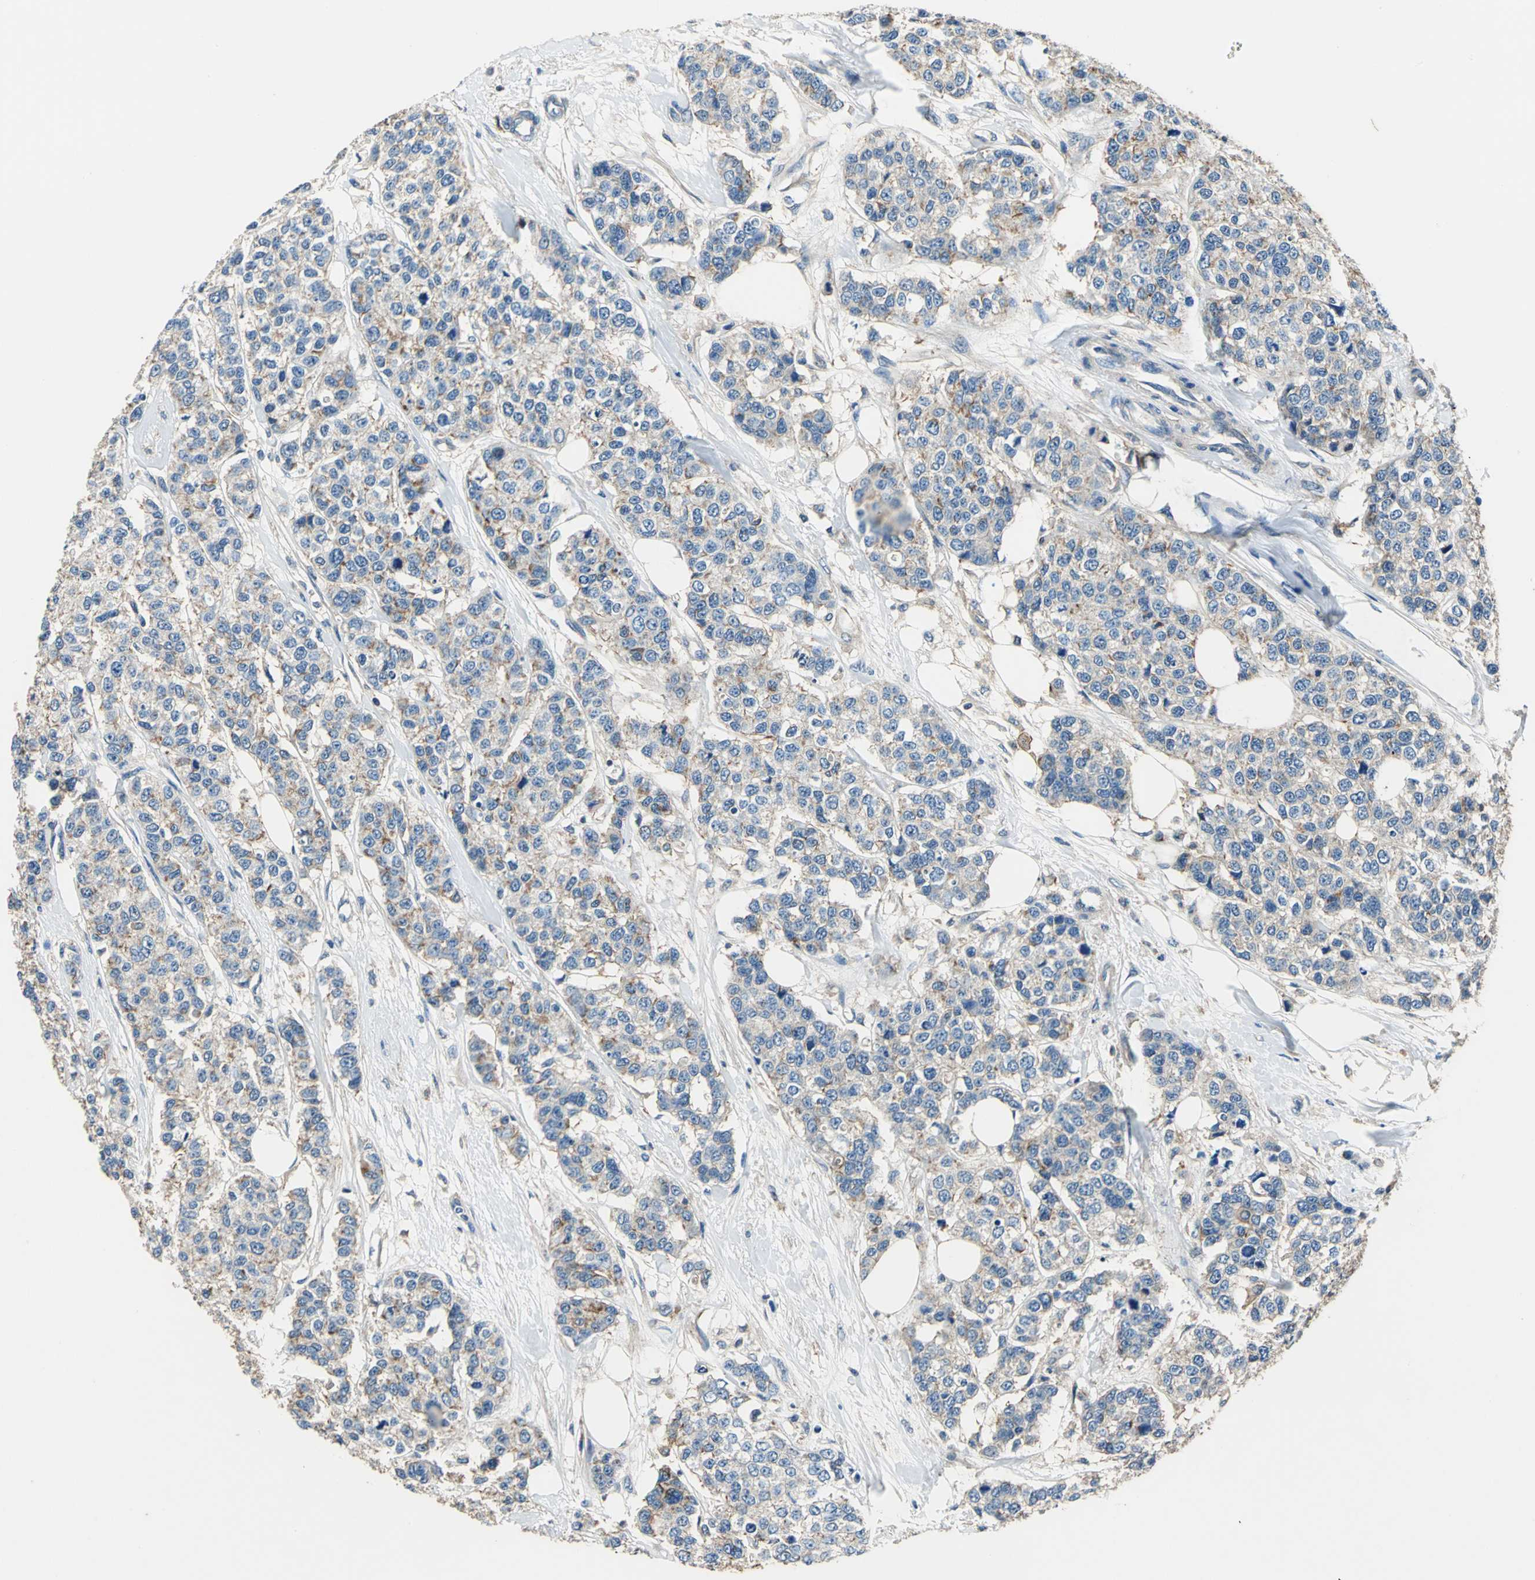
{"staining": {"intensity": "moderate", "quantity": "<25%", "location": "cytoplasmic/membranous"}, "tissue": "breast cancer", "cell_type": "Tumor cells", "image_type": "cancer", "snomed": [{"axis": "morphology", "description": "Duct carcinoma"}, {"axis": "topography", "description": "Breast"}], "caption": "Immunohistochemistry (IHC) of breast cancer (infiltrating ductal carcinoma) displays low levels of moderate cytoplasmic/membranous expression in approximately <25% of tumor cells.", "gene": "DDX3Y", "patient": {"sex": "female", "age": 51}}